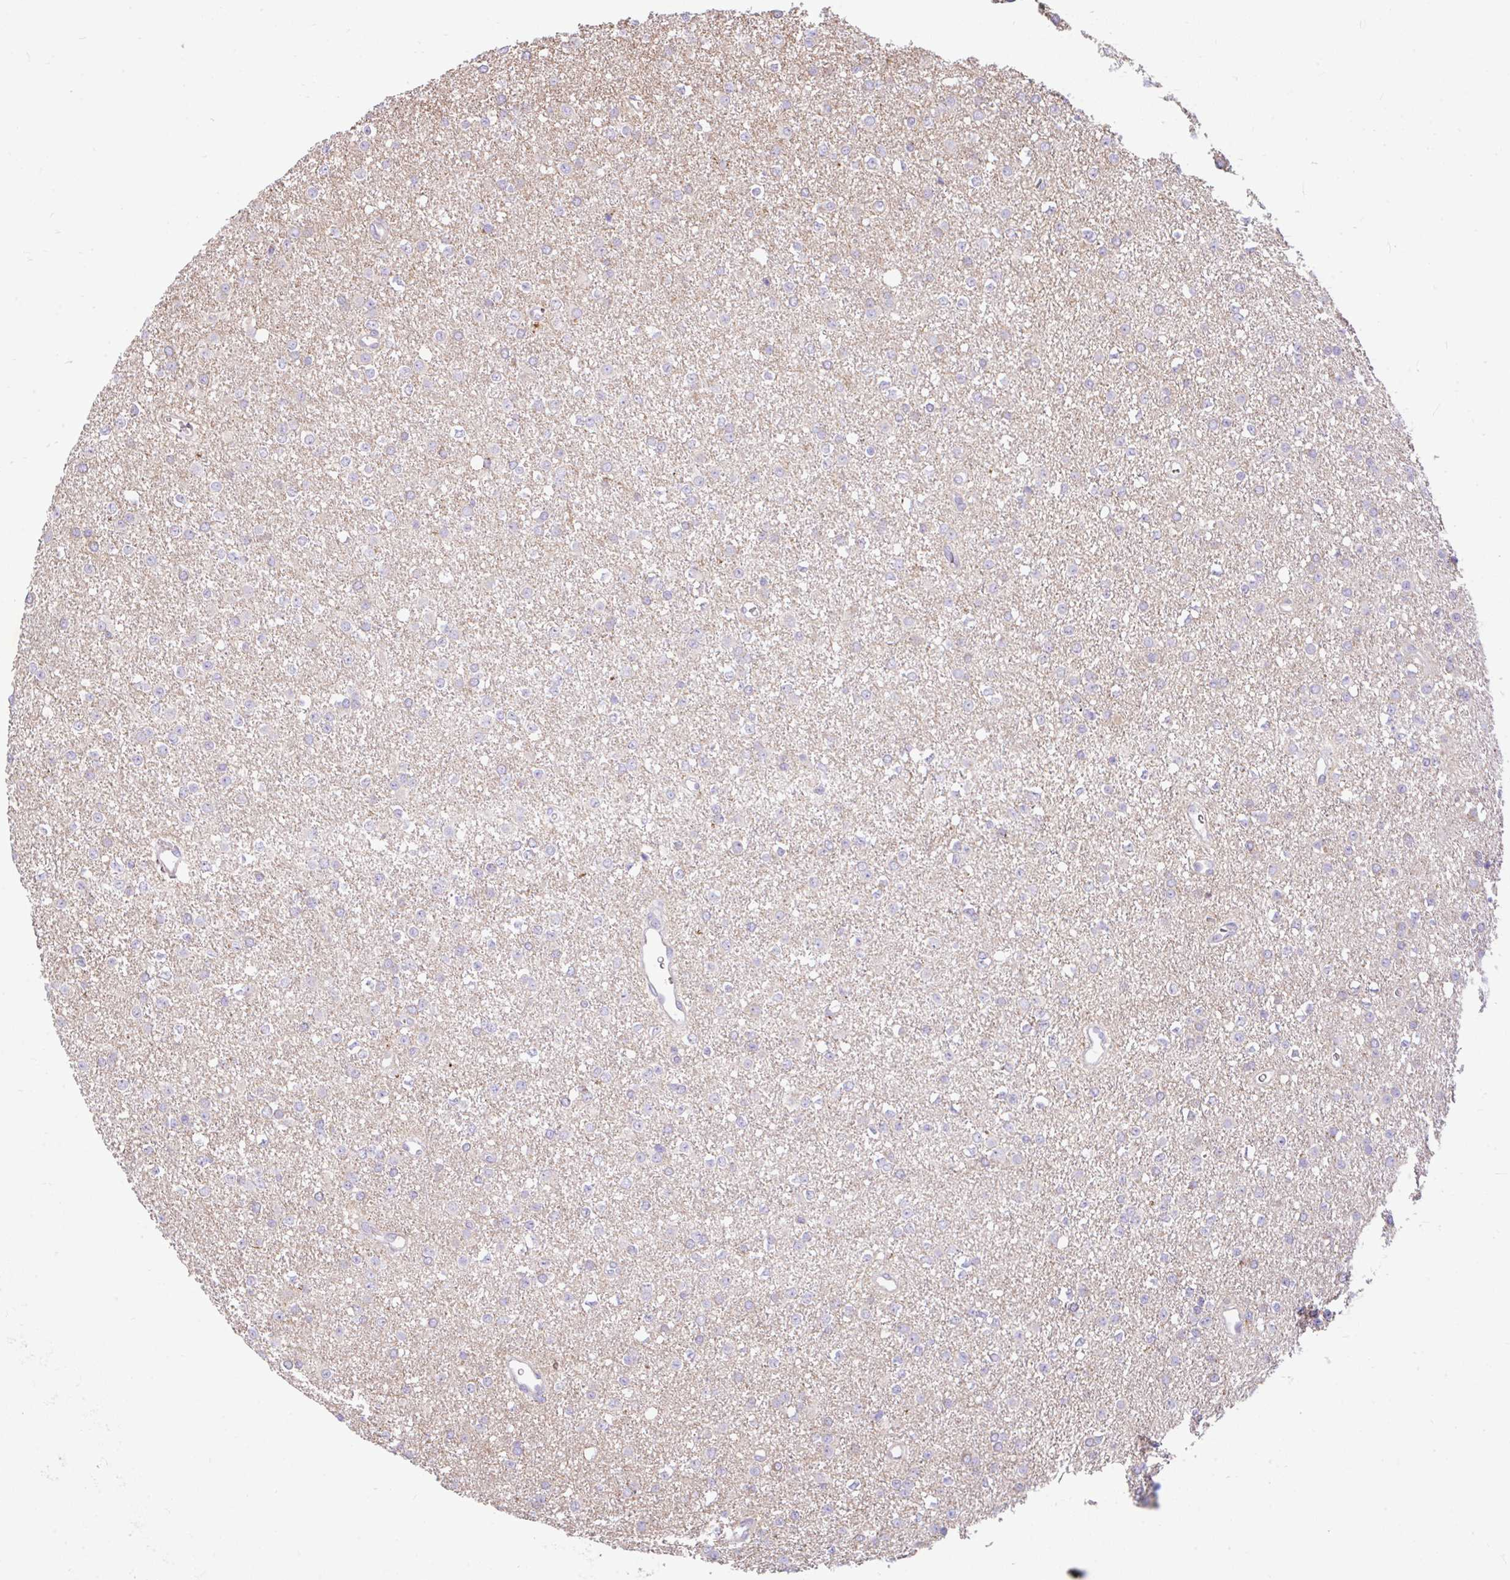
{"staining": {"intensity": "negative", "quantity": "none", "location": "none"}, "tissue": "glioma", "cell_type": "Tumor cells", "image_type": "cancer", "snomed": [{"axis": "morphology", "description": "Glioma, malignant, Low grade"}, {"axis": "topography", "description": "Brain"}], "caption": "This photomicrograph is of glioma stained with IHC to label a protein in brown with the nuclei are counter-stained blue. There is no positivity in tumor cells.", "gene": "RALBP1", "patient": {"sex": "female", "age": 34}}